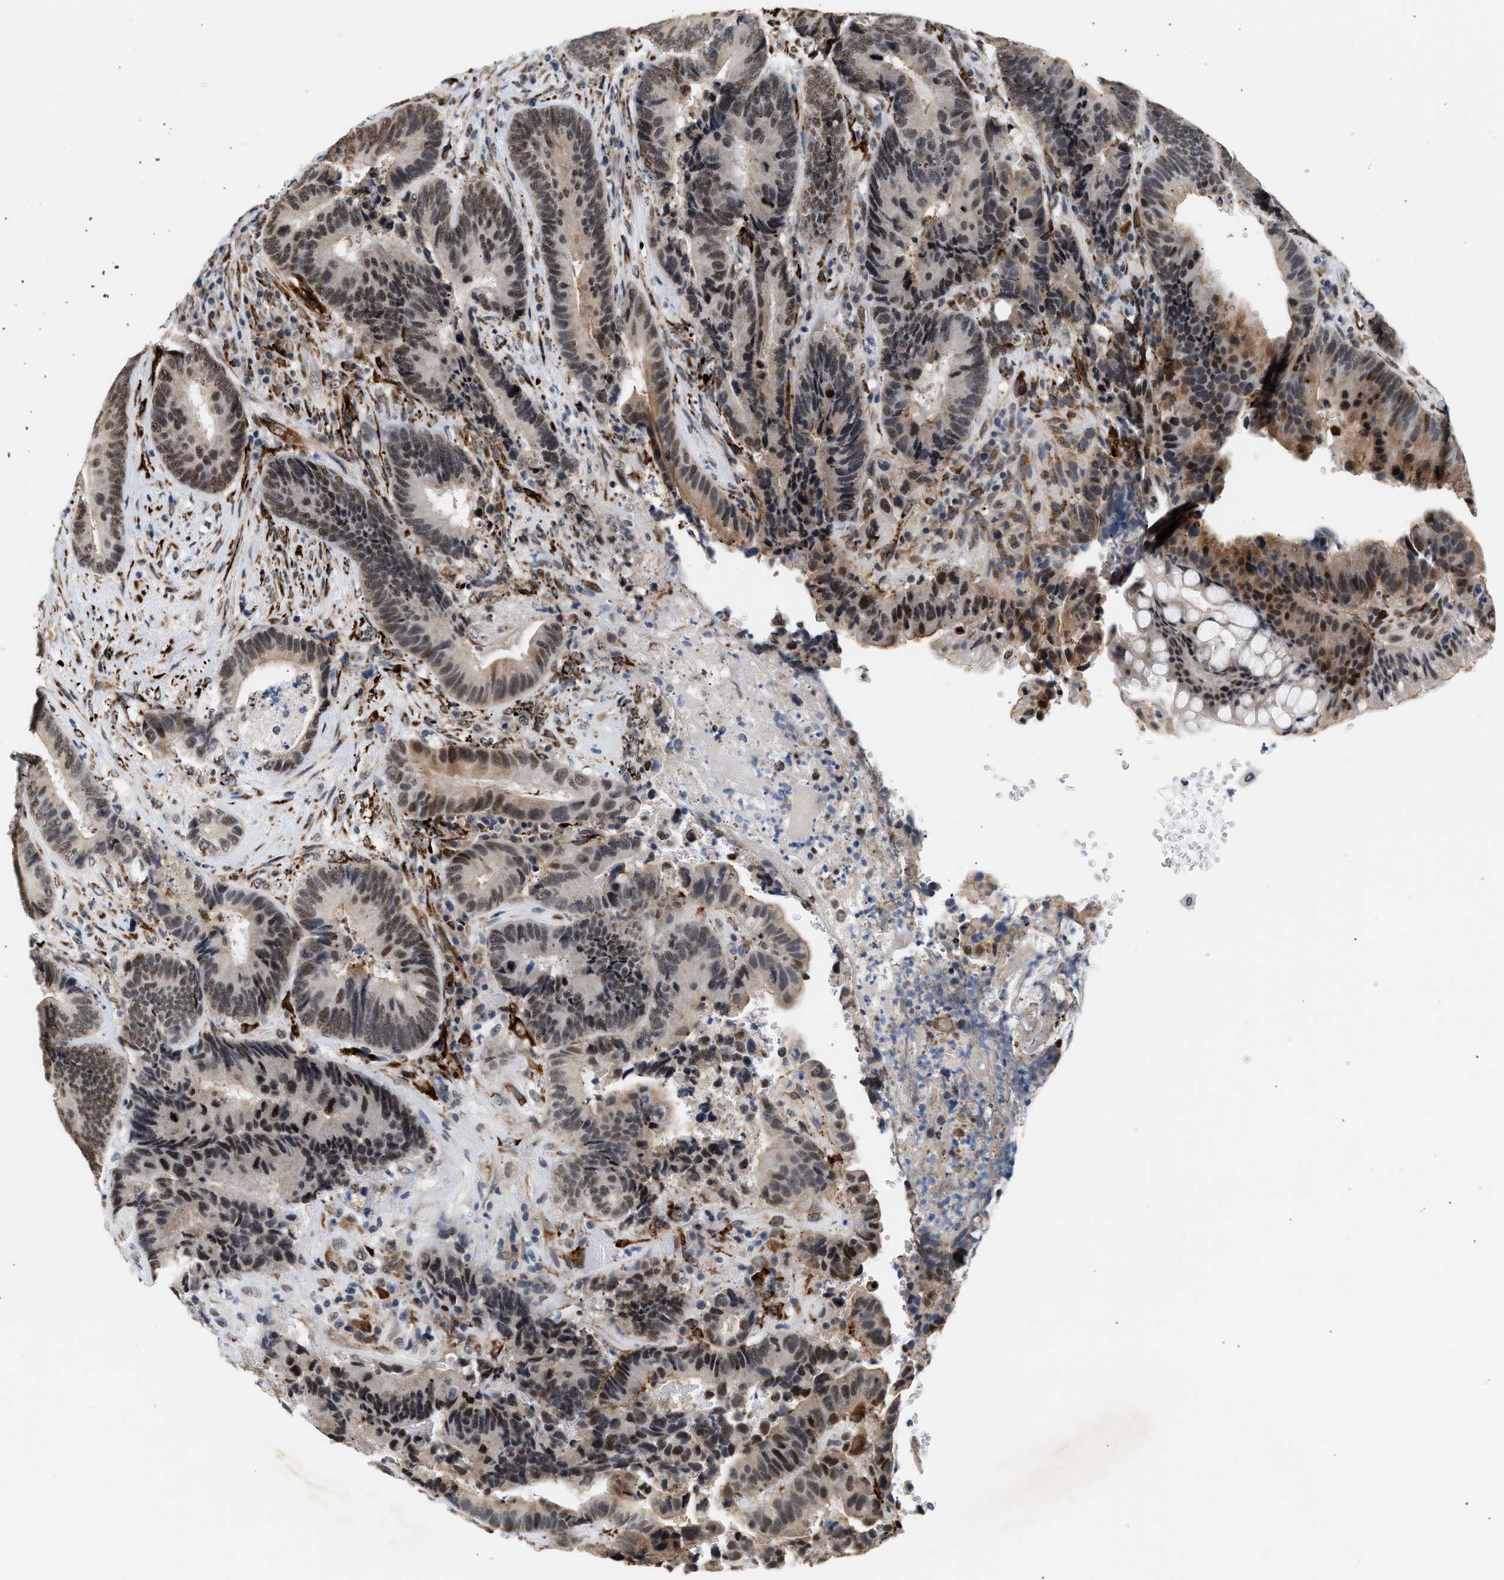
{"staining": {"intensity": "moderate", "quantity": ">75%", "location": "cytoplasmic/membranous,nuclear"}, "tissue": "colorectal cancer", "cell_type": "Tumor cells", "image_type": "cancer", "snomed": [{"axis": "morphology", "description": "Adenocarcinoma, NOS"}, {"axis": "topography", "description": "Rectum"}], "caption": "Colorectal cancer stained with DAB (3,3'-diaminobenzidine) IHC reveals medium levels of moderate cytoplasmic/membranous and nuclear positivity in about >75% of tumor cells. (DAB (3,3'-diaminobenzidine) IHC with brightfield microscopy, high magnification).", "gene": "THOC1", "patient": {"sex": "female", "age": 89}}